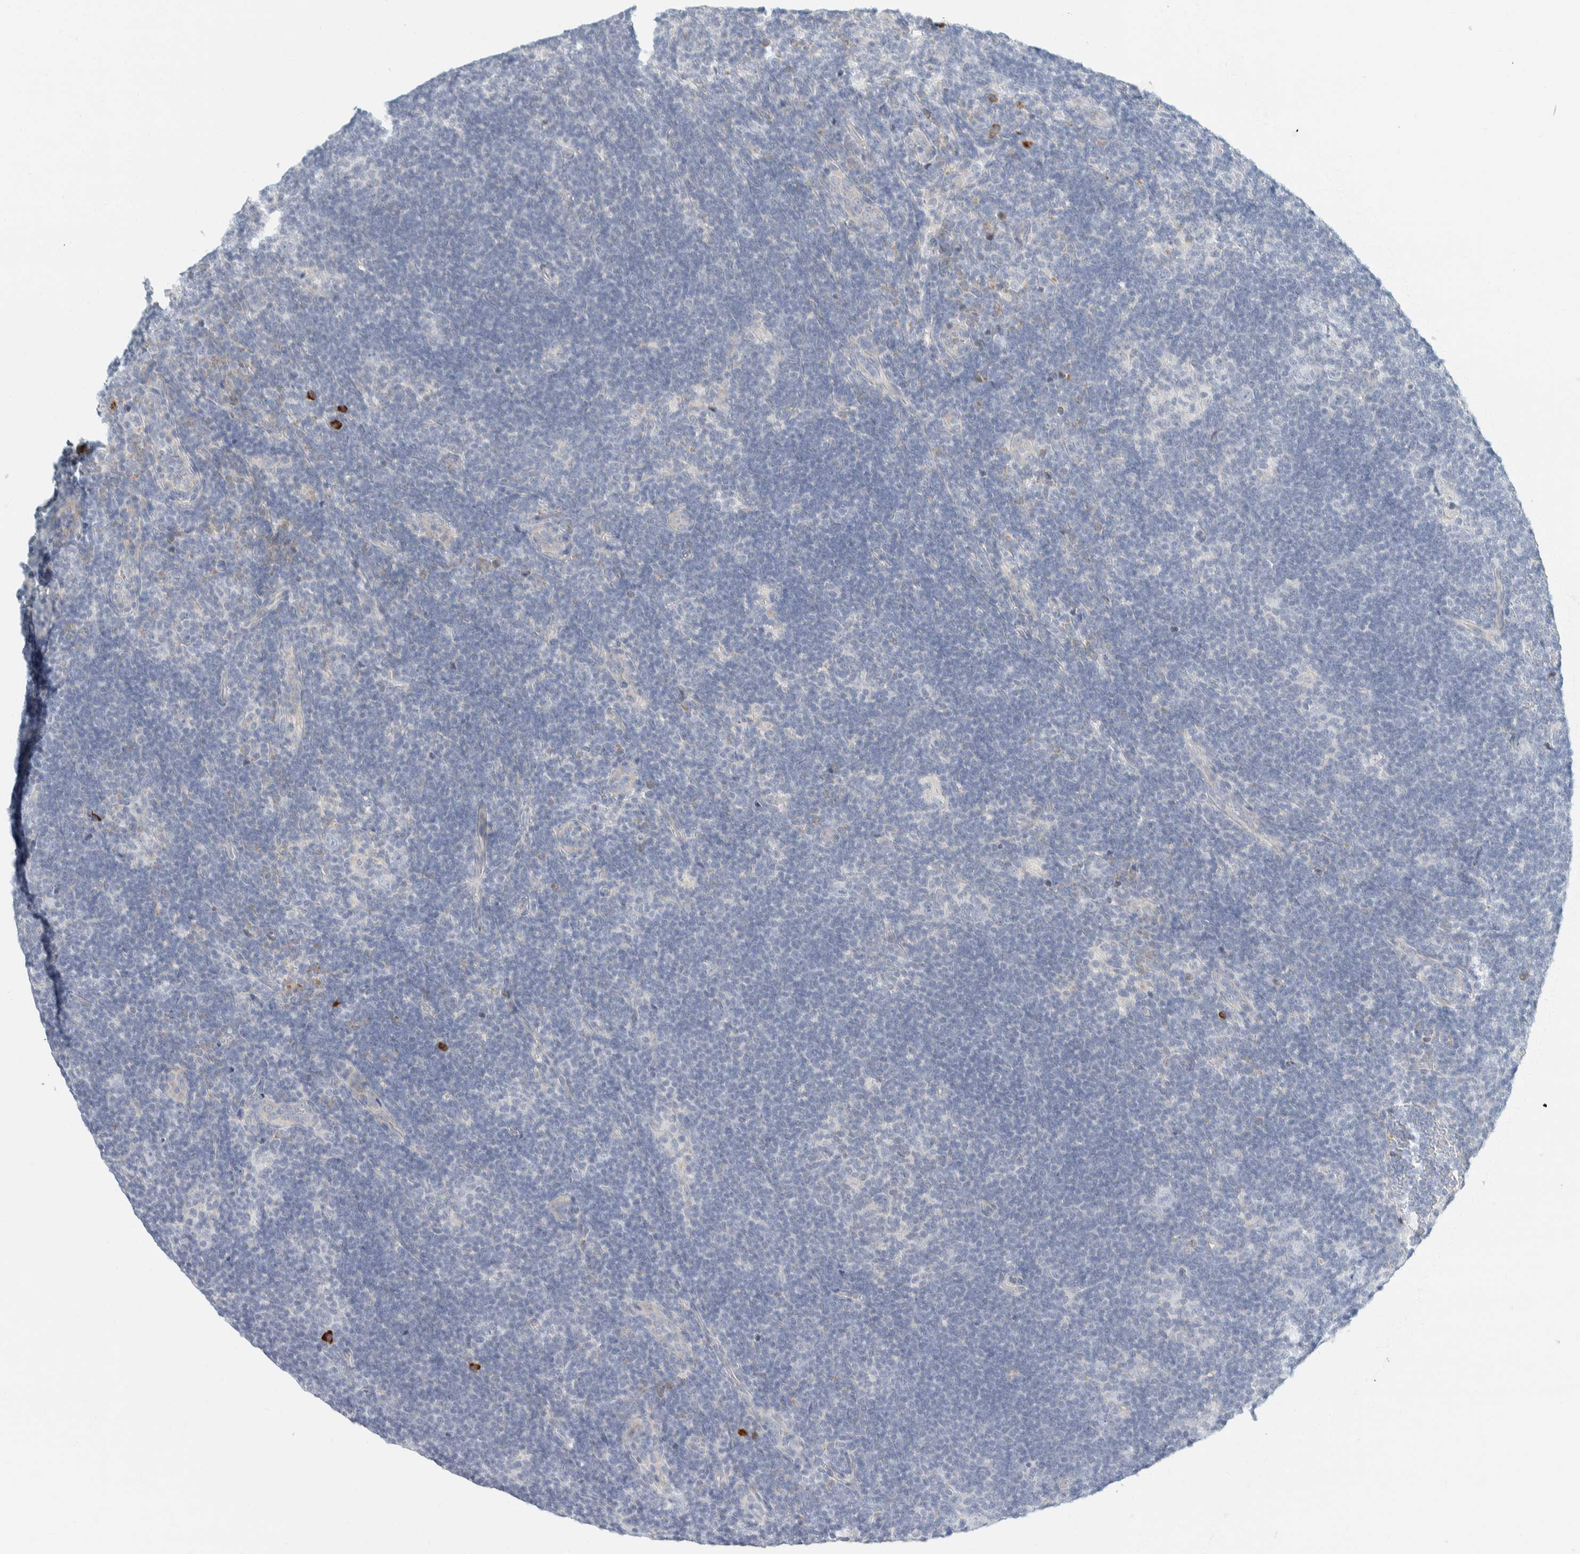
{"staining": {"intensity": "negative", "quantity": "none", "location": "none"}, "tissue": "lymphoma", "cell_type": "Tumor cells", "image_type": "cancer", "snomed": [{"axis": "morphology", "description": "Hodgkin's disease, NOS"}, {"axis": "topography", "description": "Lymph node"}], "caption": "A high-resolution photomicrograph shows immunohistochemistry staining of lymphoma, which demonstrates no significant staining in tumor cells.", "gene": "ARHGAP27", "patient": {"sex": "female", "age": 57}}